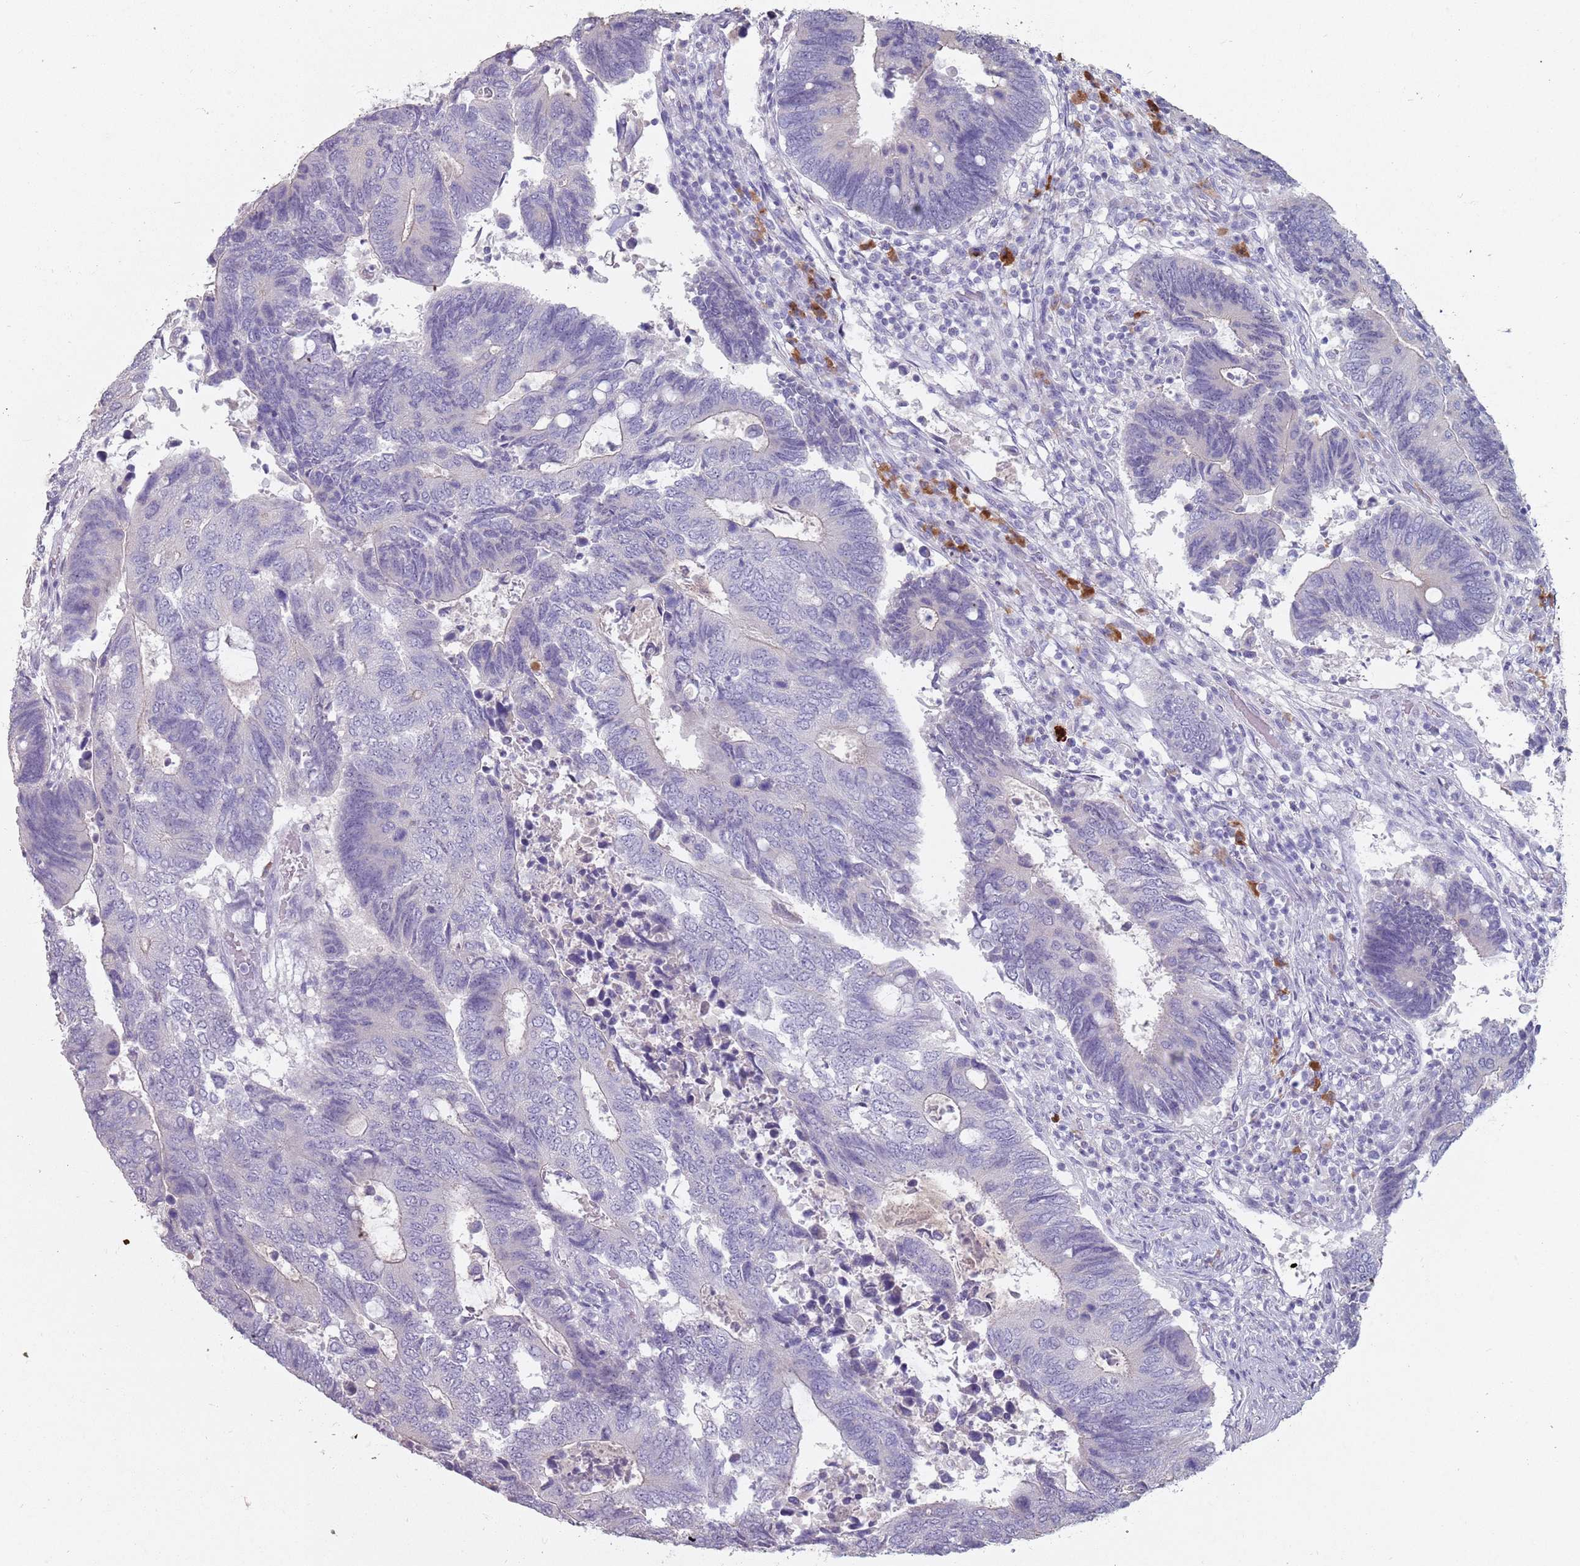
{"staining": {"intensity": "negative", "quantity": "none", "location": "none"}, "tissue": "colorectal cancer", "cell_type": "Tumor cells", "image_type": "cancer", "snomed": [{"axis": "morphology", "description": "Adenocarcinoma, NOS"}, {"axis": "topography", "description": "Colon"}], "caption": "Immunohistochemical staining of human colorectal cancer (adenocarcinoma) displays no significant expression in tumor cells.", "gene": "STYK1", "patient": {"sex": "male", "age": 87}}